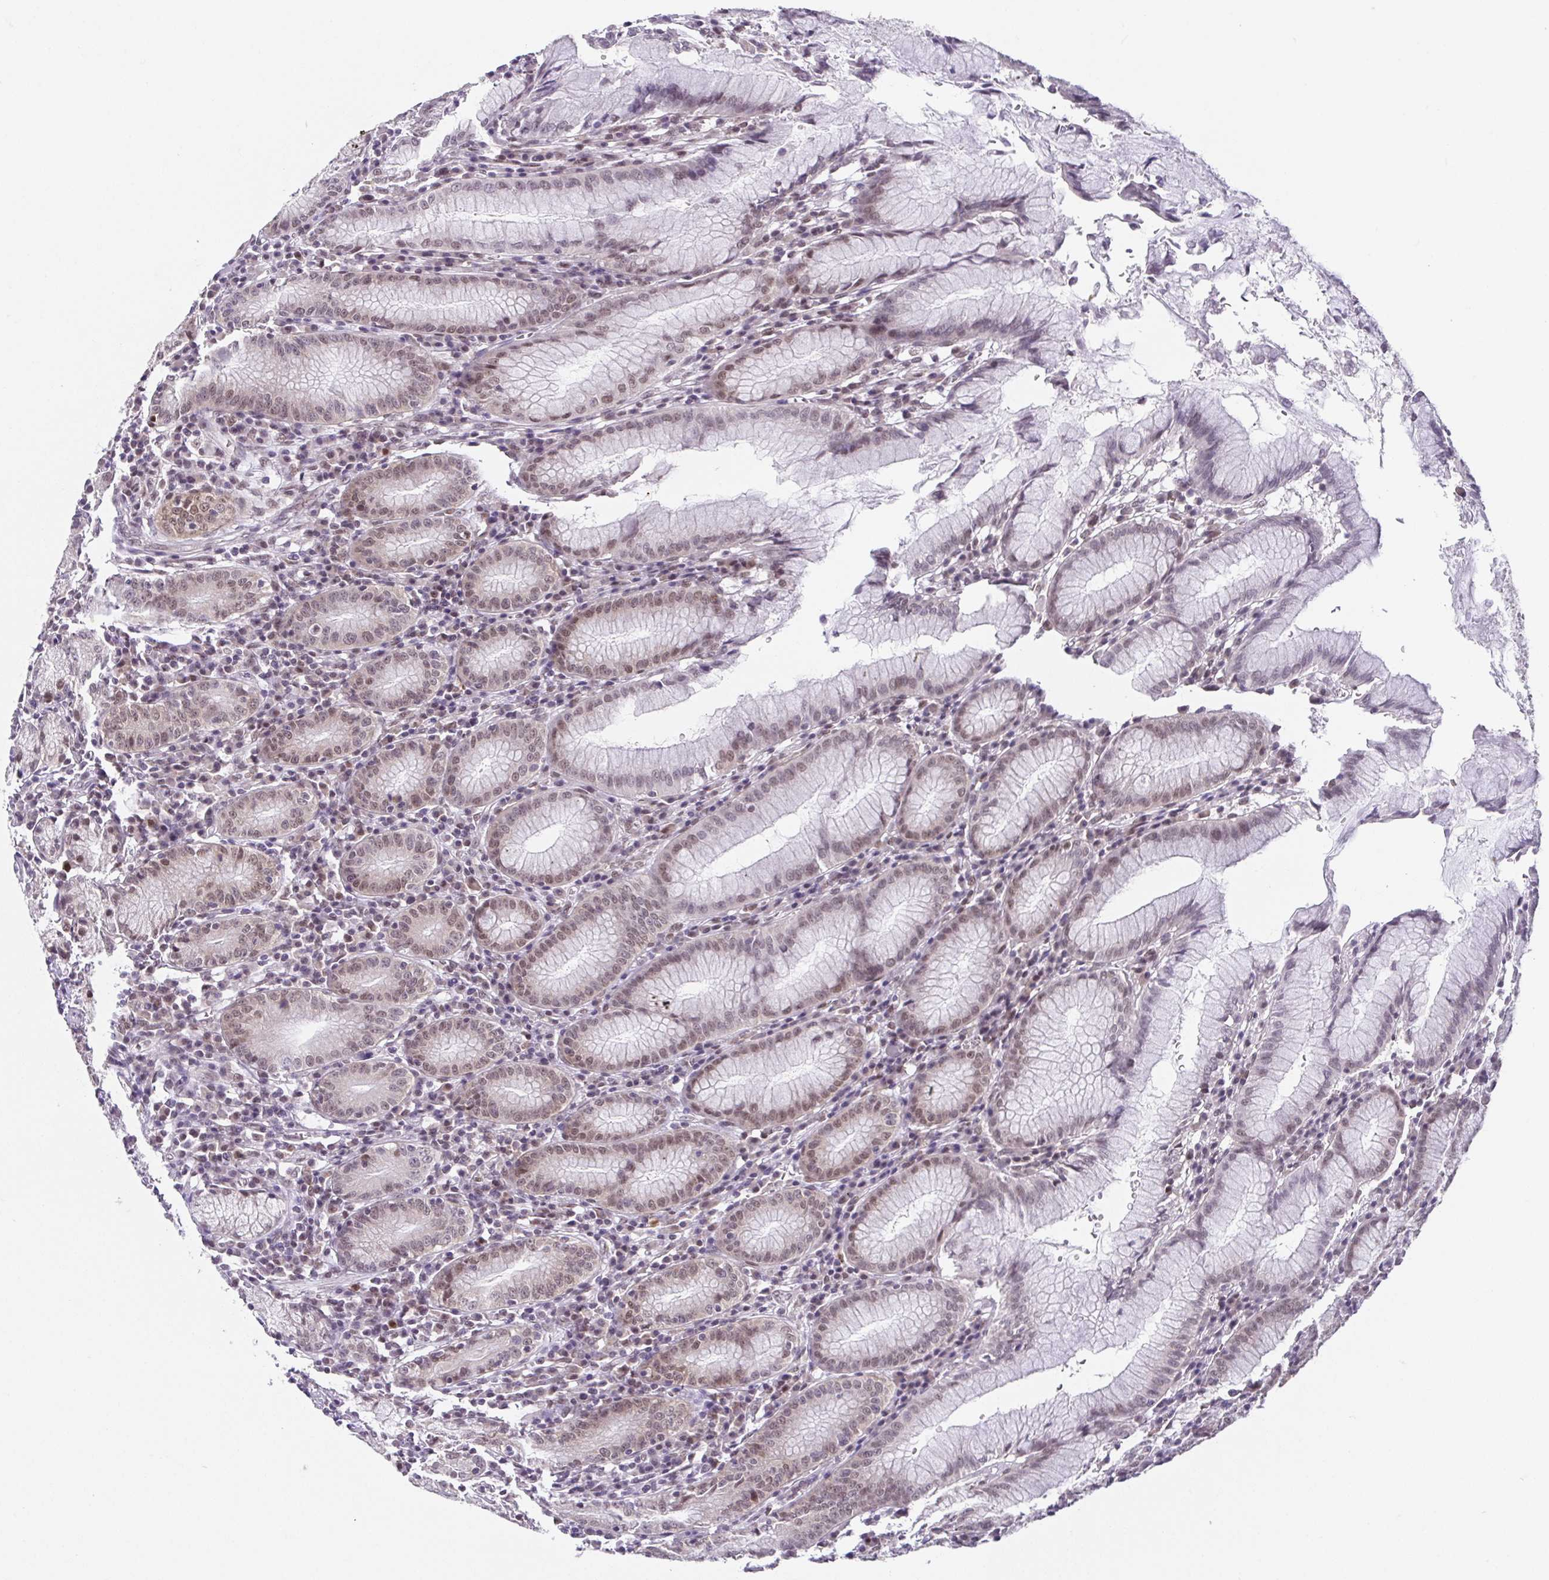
{"staining": {"intensity": "moderate", "quantity": "<25%", "location": "nuclear"}, "tissue": "stomach", "cell_type": "Glandular cells", "image_type": "normal", "snomed": [{"axis": "morphology", "description": "Normal tissue, NOS"}, {"axis": "topography", "description": "Stomach"}], "caption": "An image showing moderate nuclear expression in approximately <25% of glandular cells in unremarkable stomach, as visualized by brown immunohistochemical staining.", "gene": "RBM3", "patient": {"sex": "male", "age": 55}}